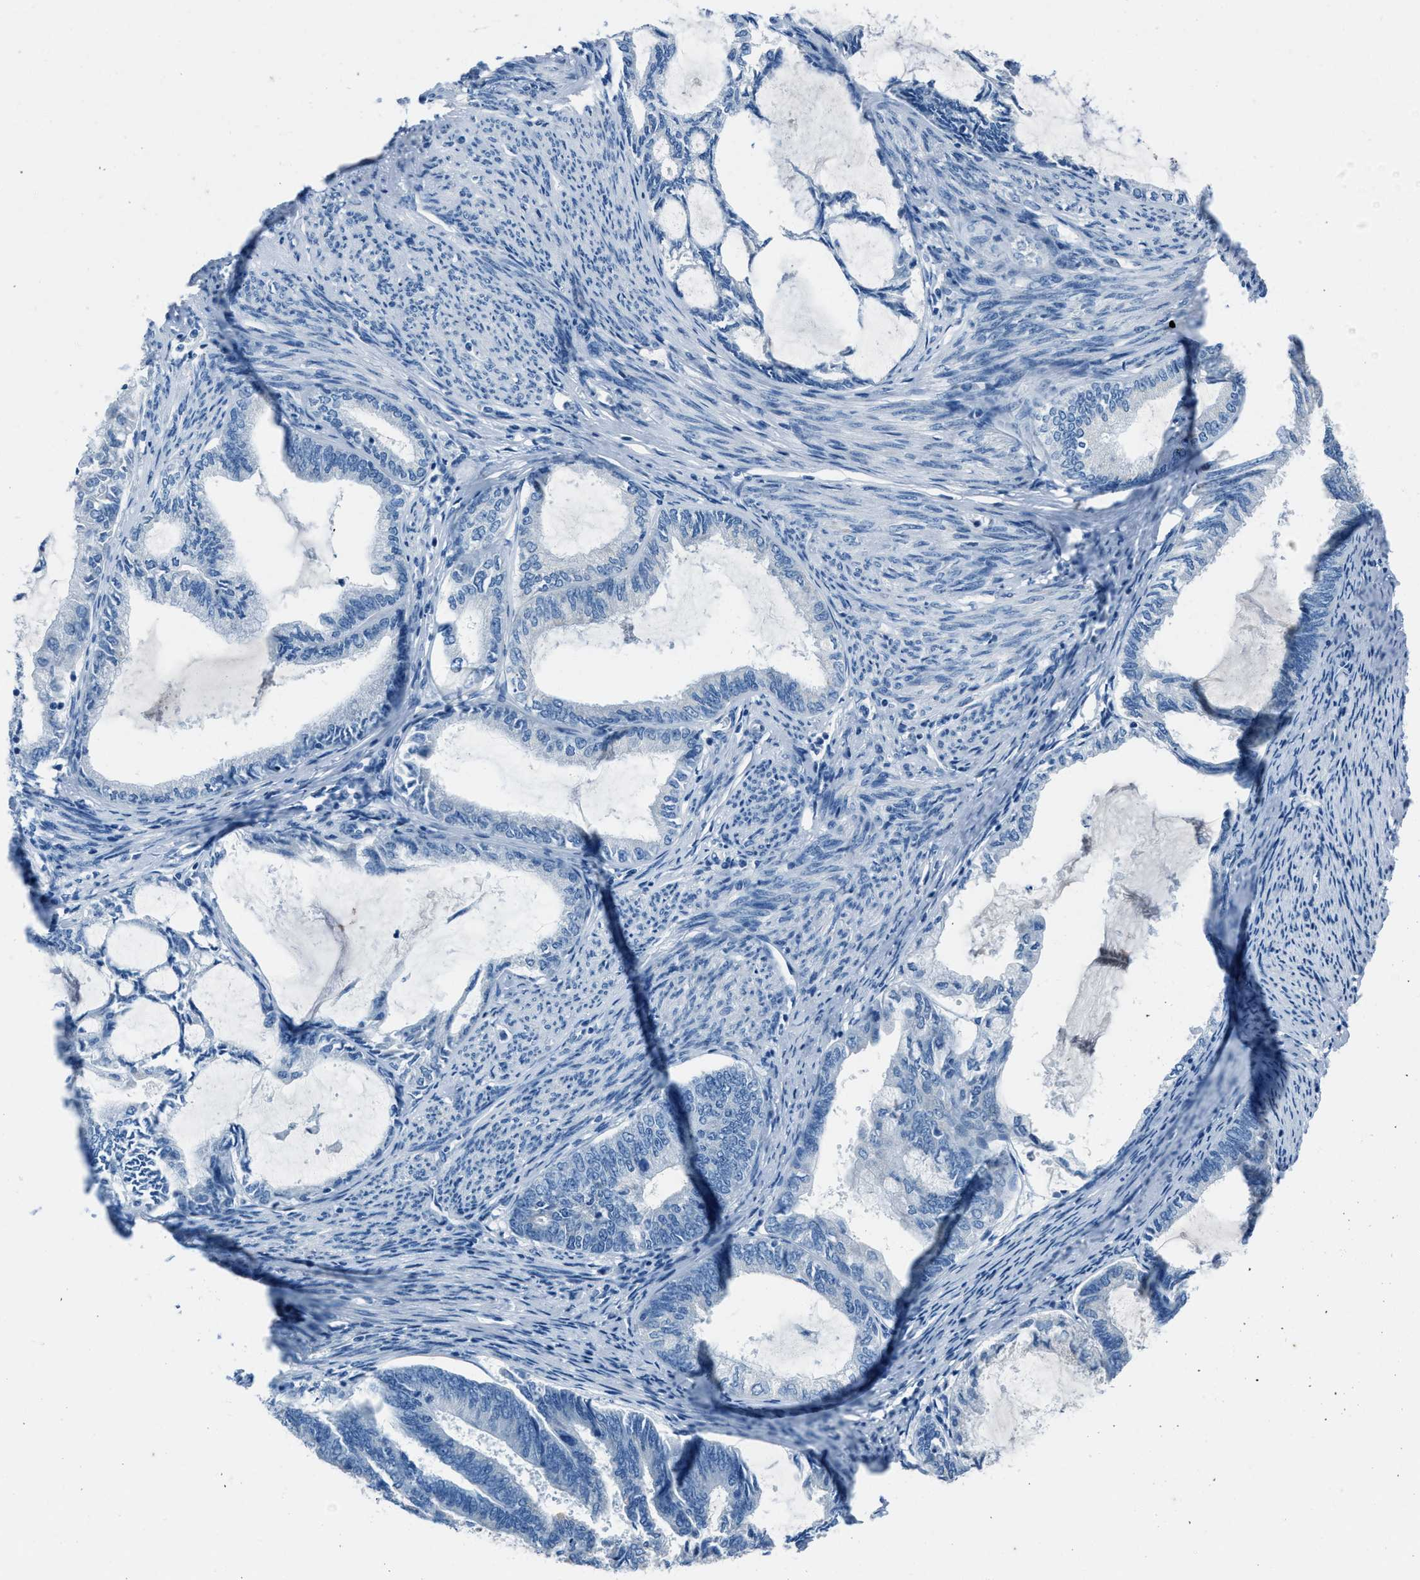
{"staining": {"intensity": "negative", "quantity": "none", "location": "none"}, "tissue": "endometrial cancer", "cell_type": "Tumor cells", "image_type": "cancer", "snomed": [{"axis": "morphology", "description": "Adenocarcinoma, NOS"}, {"axis": "topography", "description": "Endometrium"}], "caption": "This is an immunohistochemistry image of endometrial cancer. There is no expression in tumor cells.", "gene": "AMACR", "patient": {"sex": "female", "age": 86}}